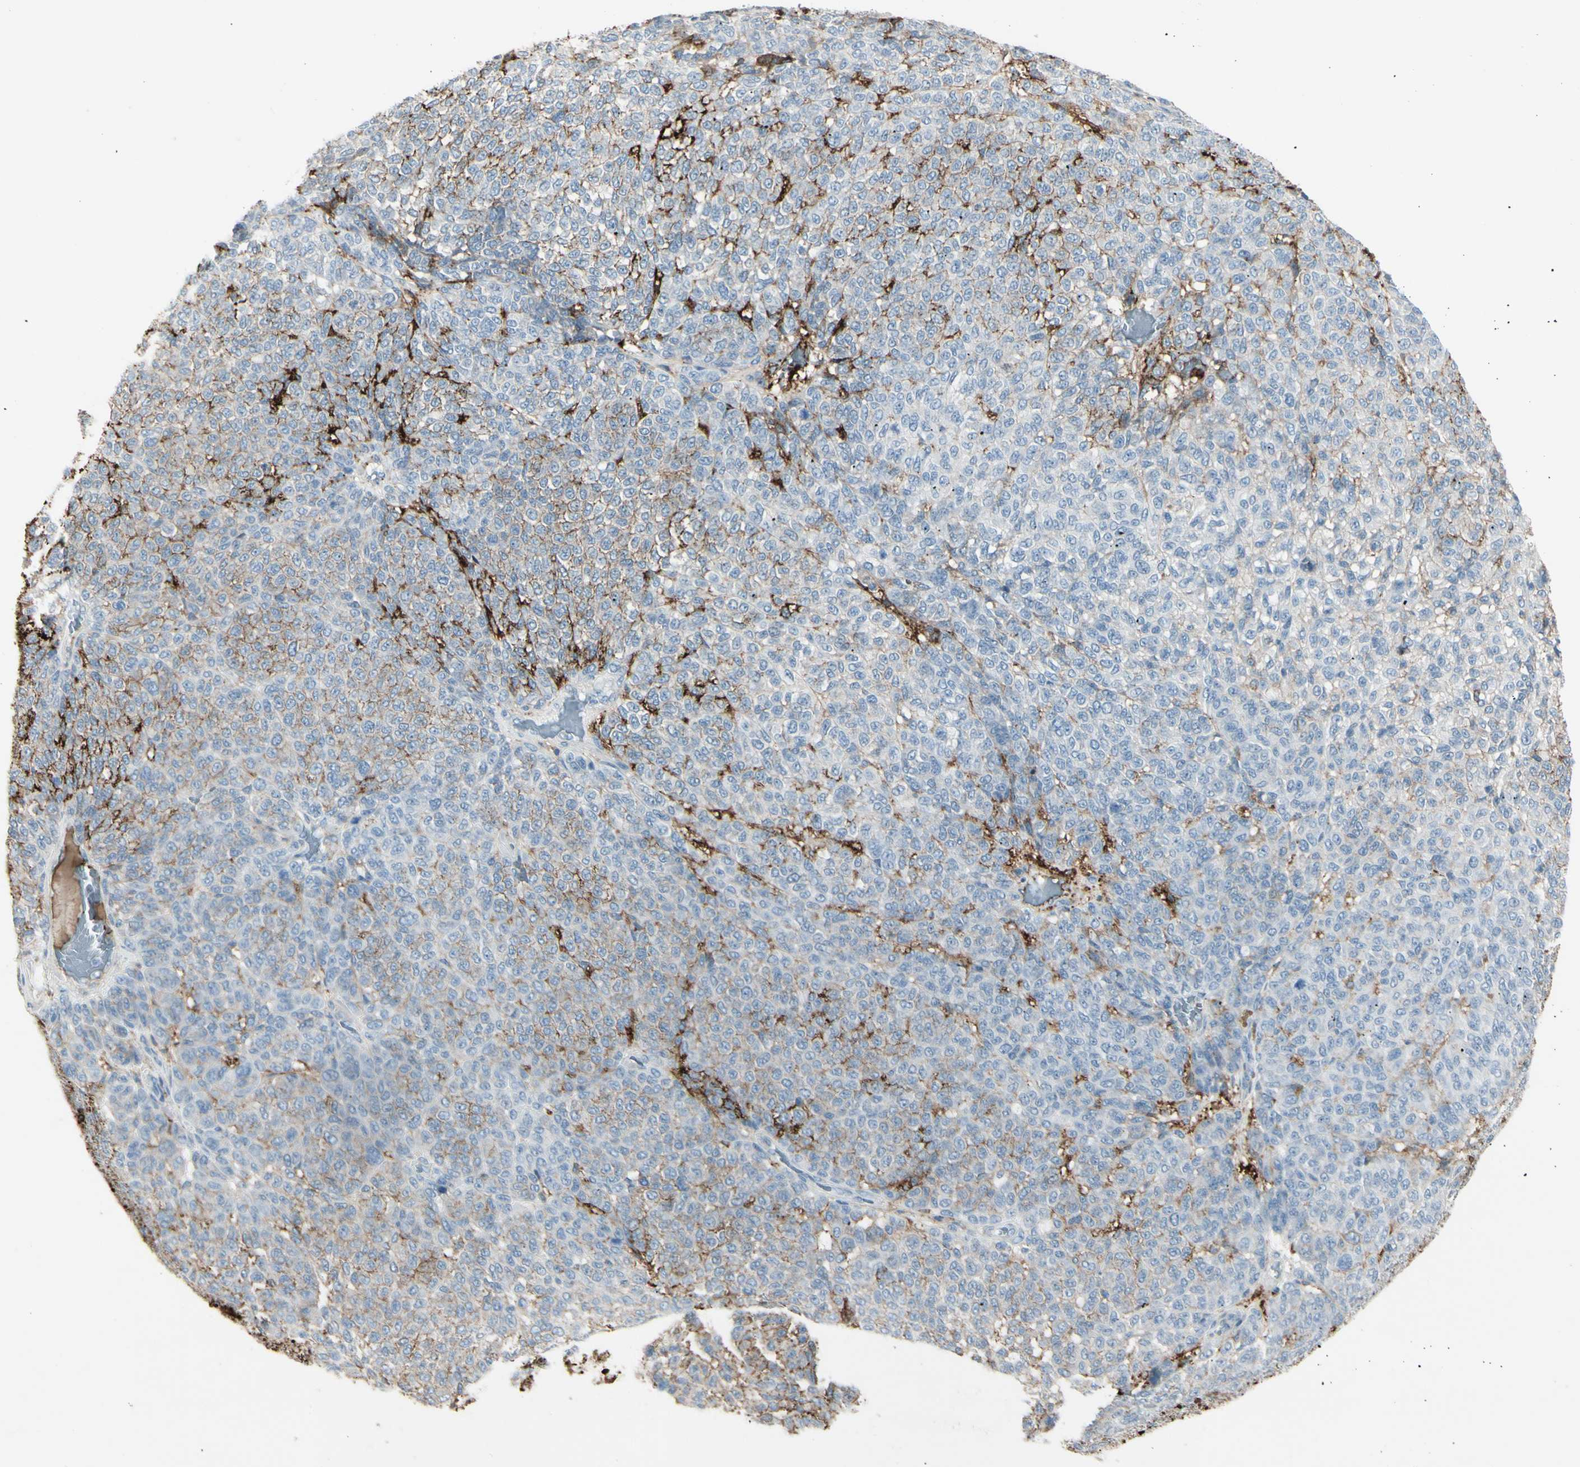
{"staining": {"intensity": "moderate", "quantity": "<25%", "location": "cytoplasmic/membranous"}, "tissue": "melanoma", "cell_type": "Tumor cells", "image_type": "cancer", "snomed": [{"axis": "morphology", "description": "Malignant melanoma, NOS"}, {"axis": "topography", "description": "Skin"}], "caption": "The micrograph displays staining of melanoma, revealing moderate cytoplasmic/membranous protein positivity (brown color) within tumor cells.", "gene": "IGHG1", "patient": {"sex": "male", "age": 59}}